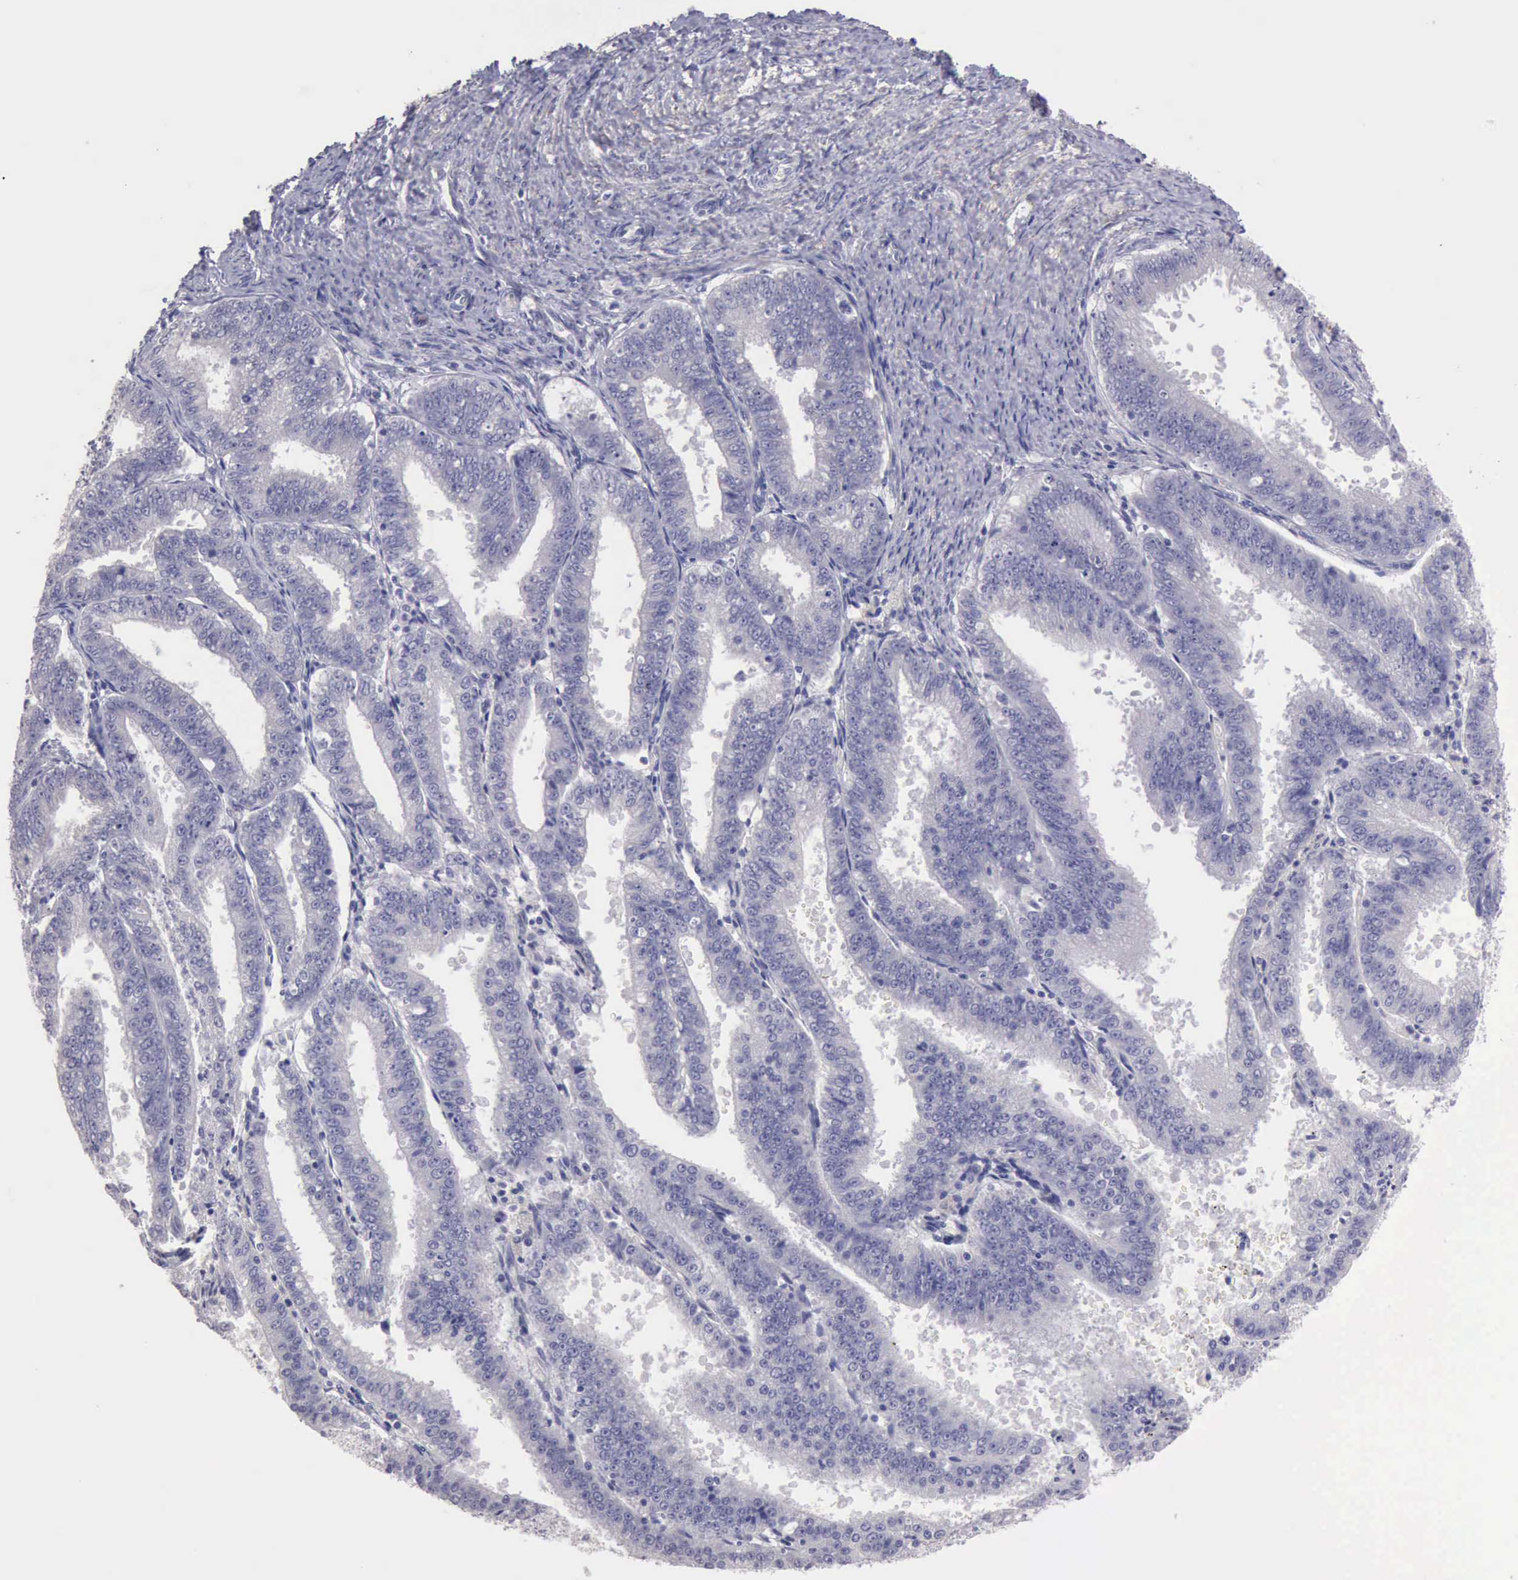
{"staining": {"intensity": "negative", "quantity": "none", "location": "none"}, "tissue": "endometrial cancer", "cell_type": "Tumor cells", "image_type": "cancer", "snomed": [{"axis": "morphology", "description": "Adenocarcinoma, NOS"}, {"axis": "topography", "description": "Endometrium"}], "caption": "Image shows no significant protein expression in tumor cells of adenocarcinoma (endometrial). (Brightfield microscopy of DAB (3,3'-diaminobenzidine) immunohistochemistry at high magnification).", "gene": "KCND1", "patient": {"sex": "female", "age": 66}}